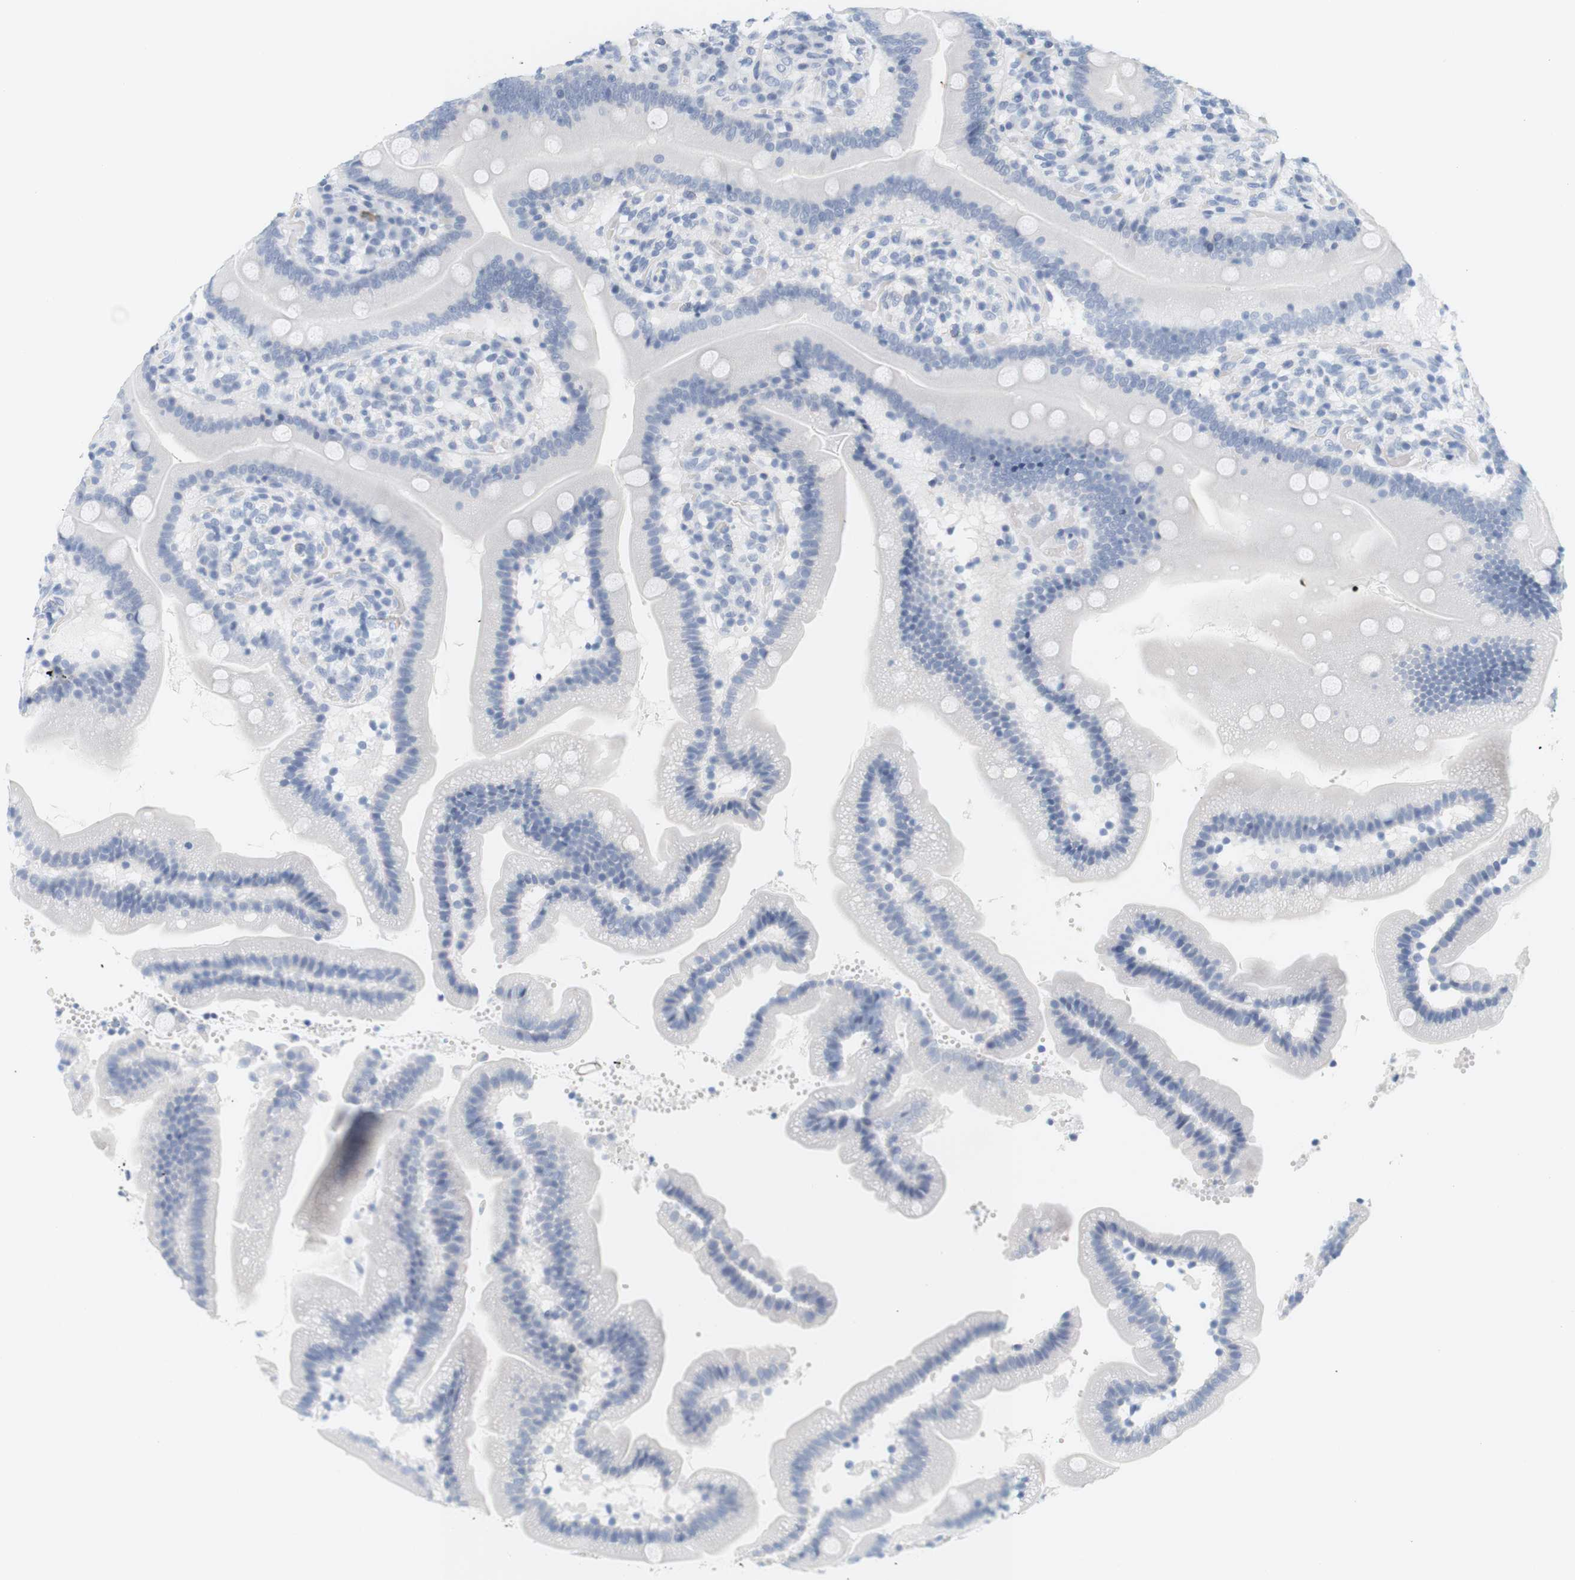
{"staining": {"intensity": "negative", "quantity": "none", "location": "none"}, "tissue": "duodenum", "cell_type": "Glandular cells", "image_type": "normal", "snomed": [{"axis": "morphology", "description": "Normal tissue, NOS"}, {"axis": "topography", "description": "Duodenum"}], "caption": "The immunohistochemistry (IHC) image has no significant expression in glandular cells of duodenum.", "gene": "OPRM1", "patient": {"sex": "male", "age": 66}}